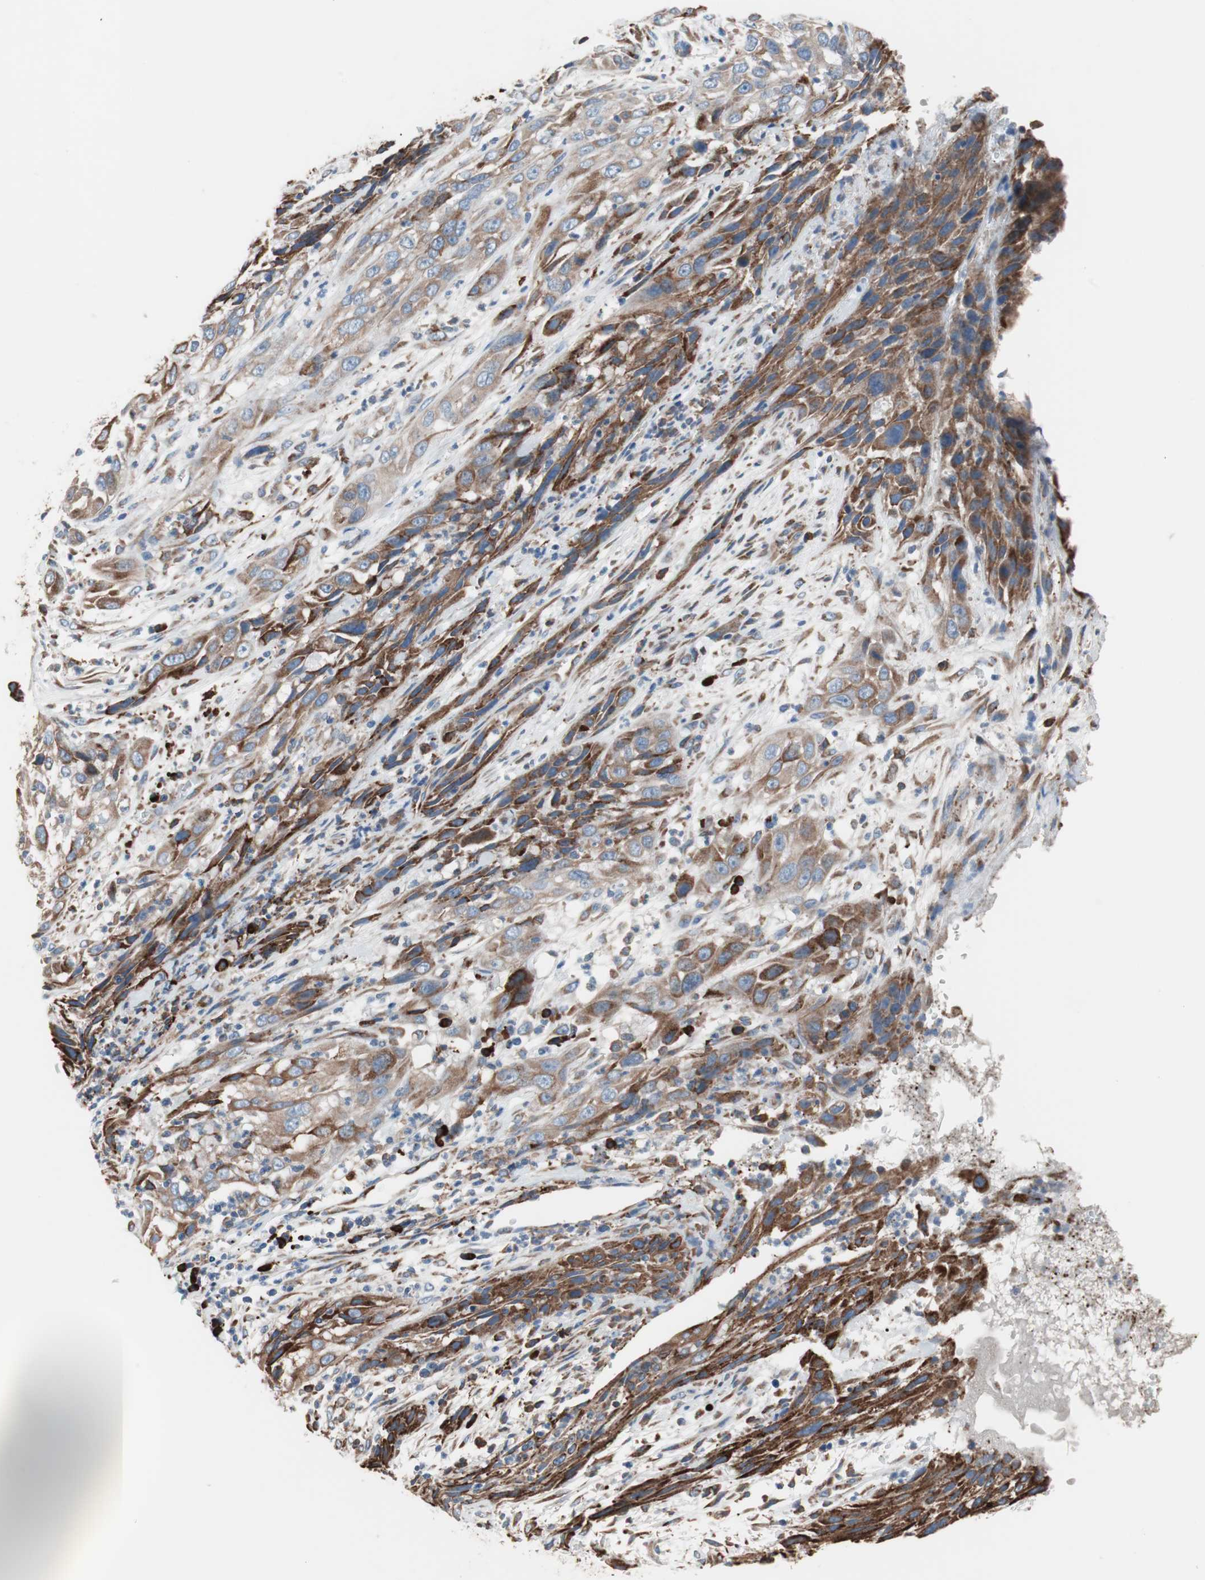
{"staining": {"intensity": "moderate", "quantity": ">75%", "location": "cytoplasmic/membranous"}, "tissue": "cervical cancer", "cell_type": "Tumor cells", "image_type": "cancer", "snomed": [{"axis": "morphology", "description": "Squamous cell carcinoma, NOS"}, {"axis": "topography", "description": "Cervix"}], "caption": "This micrograph reveals cervical squamous cell carcinoma stained with immunohistochemistry (IHC) to label a protein in brown. The cytoplasmic/membranous of tumor cells show moderate positivity for the protein. Nuclei are counter-stained blue.", "gene": "SLC27A4", "patient": {"sex": "female", "age": 32}}